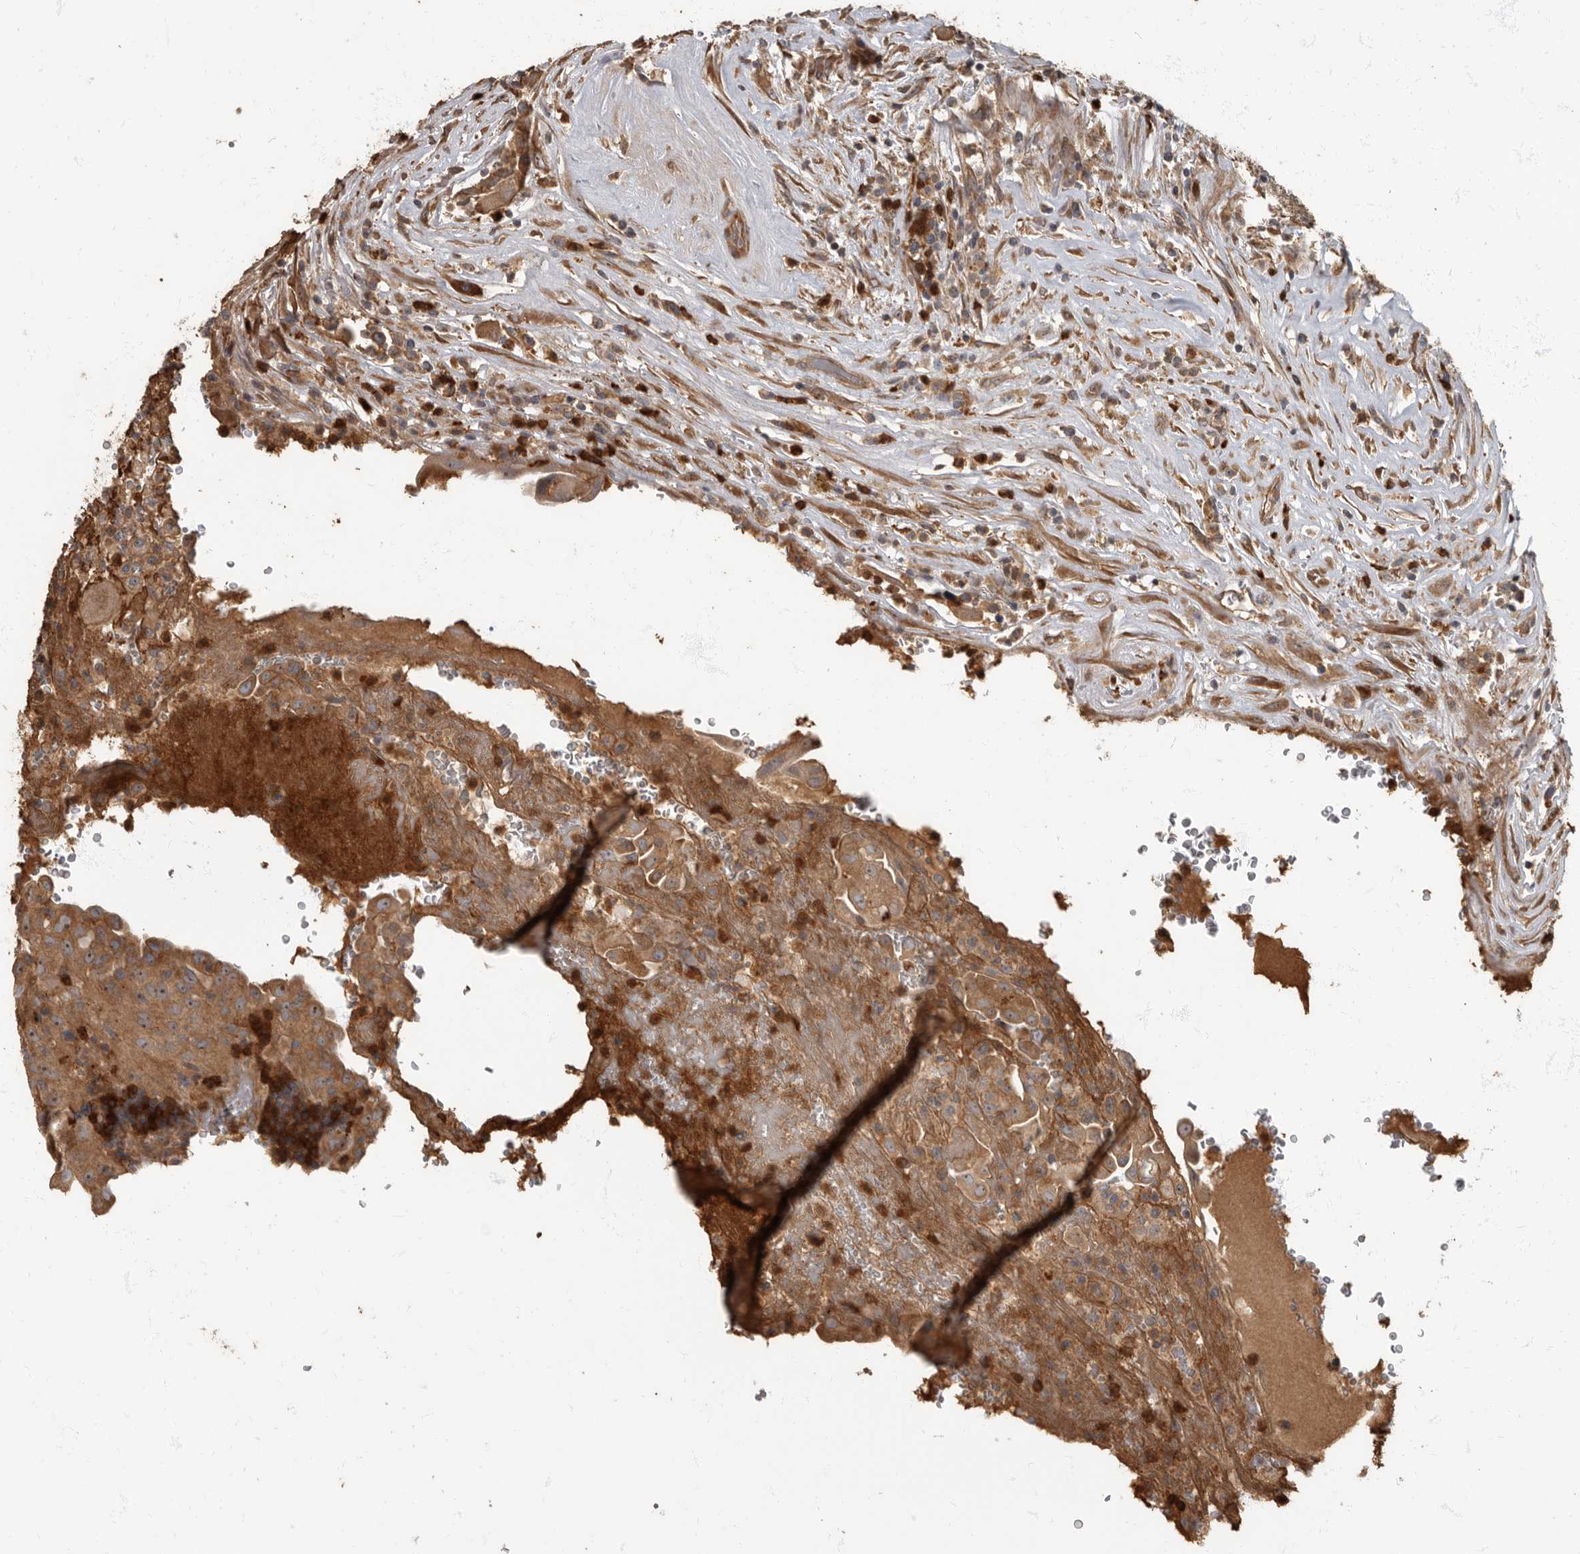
{"staining": {"intensity": "moderate", "quantity": ">75%", "location": "cytoplasmic/membranous"}, "tissue": "thyroid cancer", "cell_type": "Tumor cells", "image_type": "cancer", "snomed": [{"axis": "morphology", "description": "Papillary adenocarcinoma, NOS"}, {"axis": "topography", "description": "Thyroid gland"}], "caption": "A histopathology image of human papillary adenocarcinoma (thyroid) stained for a protein displays moderate cytoplasmic/membranous brown staining in tumor cells.", "gene": "DAAM1", "patient": {"sex": "male", "age": 77}}